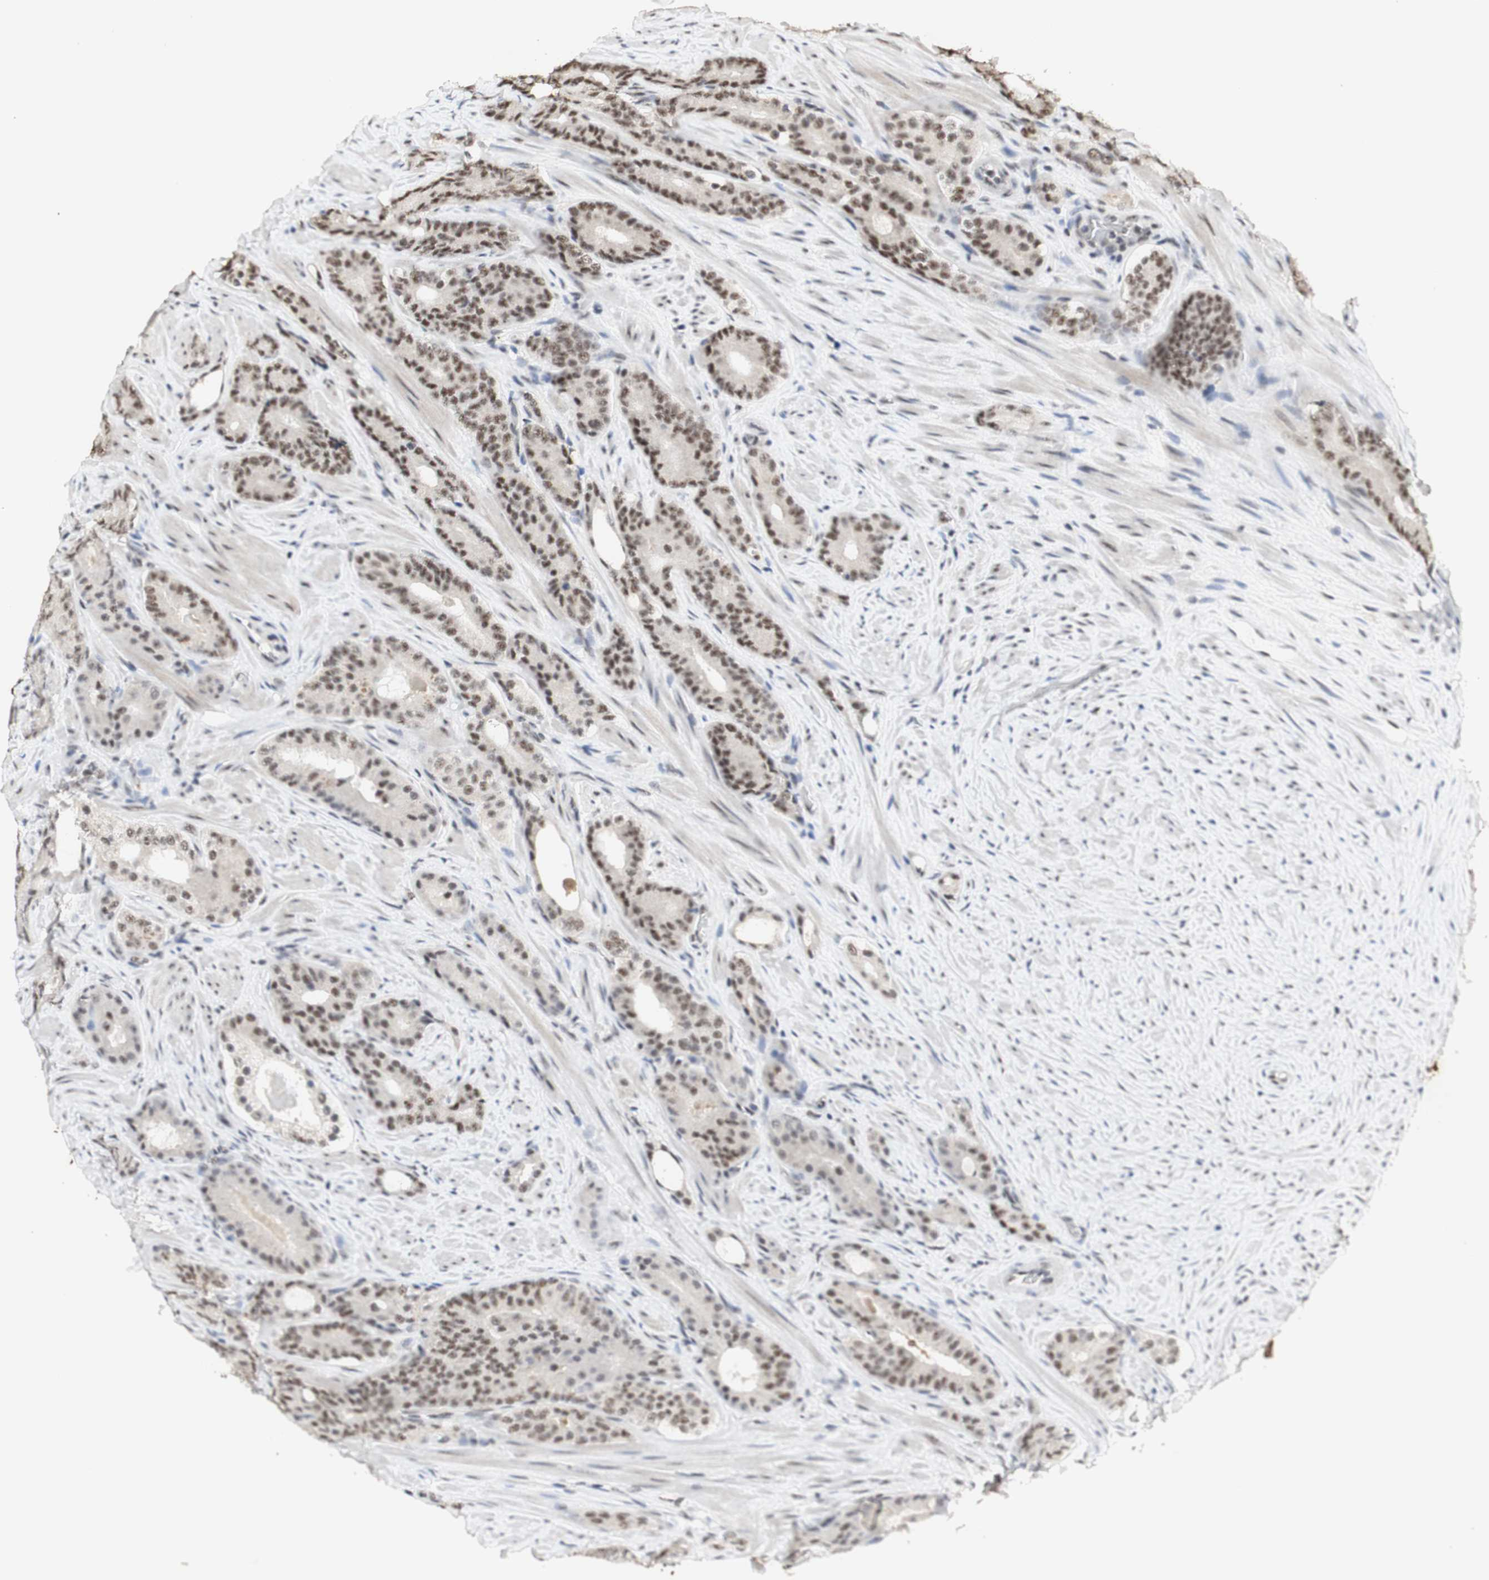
{"staining": {"intensity": "moderate", "quantity": ">75%", "location": "cytoplasmic/membranous"}, "tissue": "prostate cancer", "cell_type": "Tumor cells", "image_type": "cancer", "snomed": [{"axis": "morphology", "description": "Adenocarcinoma, Low grade"}, {"axis": "topography", "description": "Prostate"}], "caption": "A high-resolution micrograph shows immunohistochemistry staining of prostate cancer, which reveals moderate cytoplasmic/membranous positivity in about >75% of tumor cells. Immunohistochemistry (ihc) stains the protein of interest in brown and the nuclei are stained blue.", "gene": "SNRPB", "patient": {"sex": "male", "age": 63}}